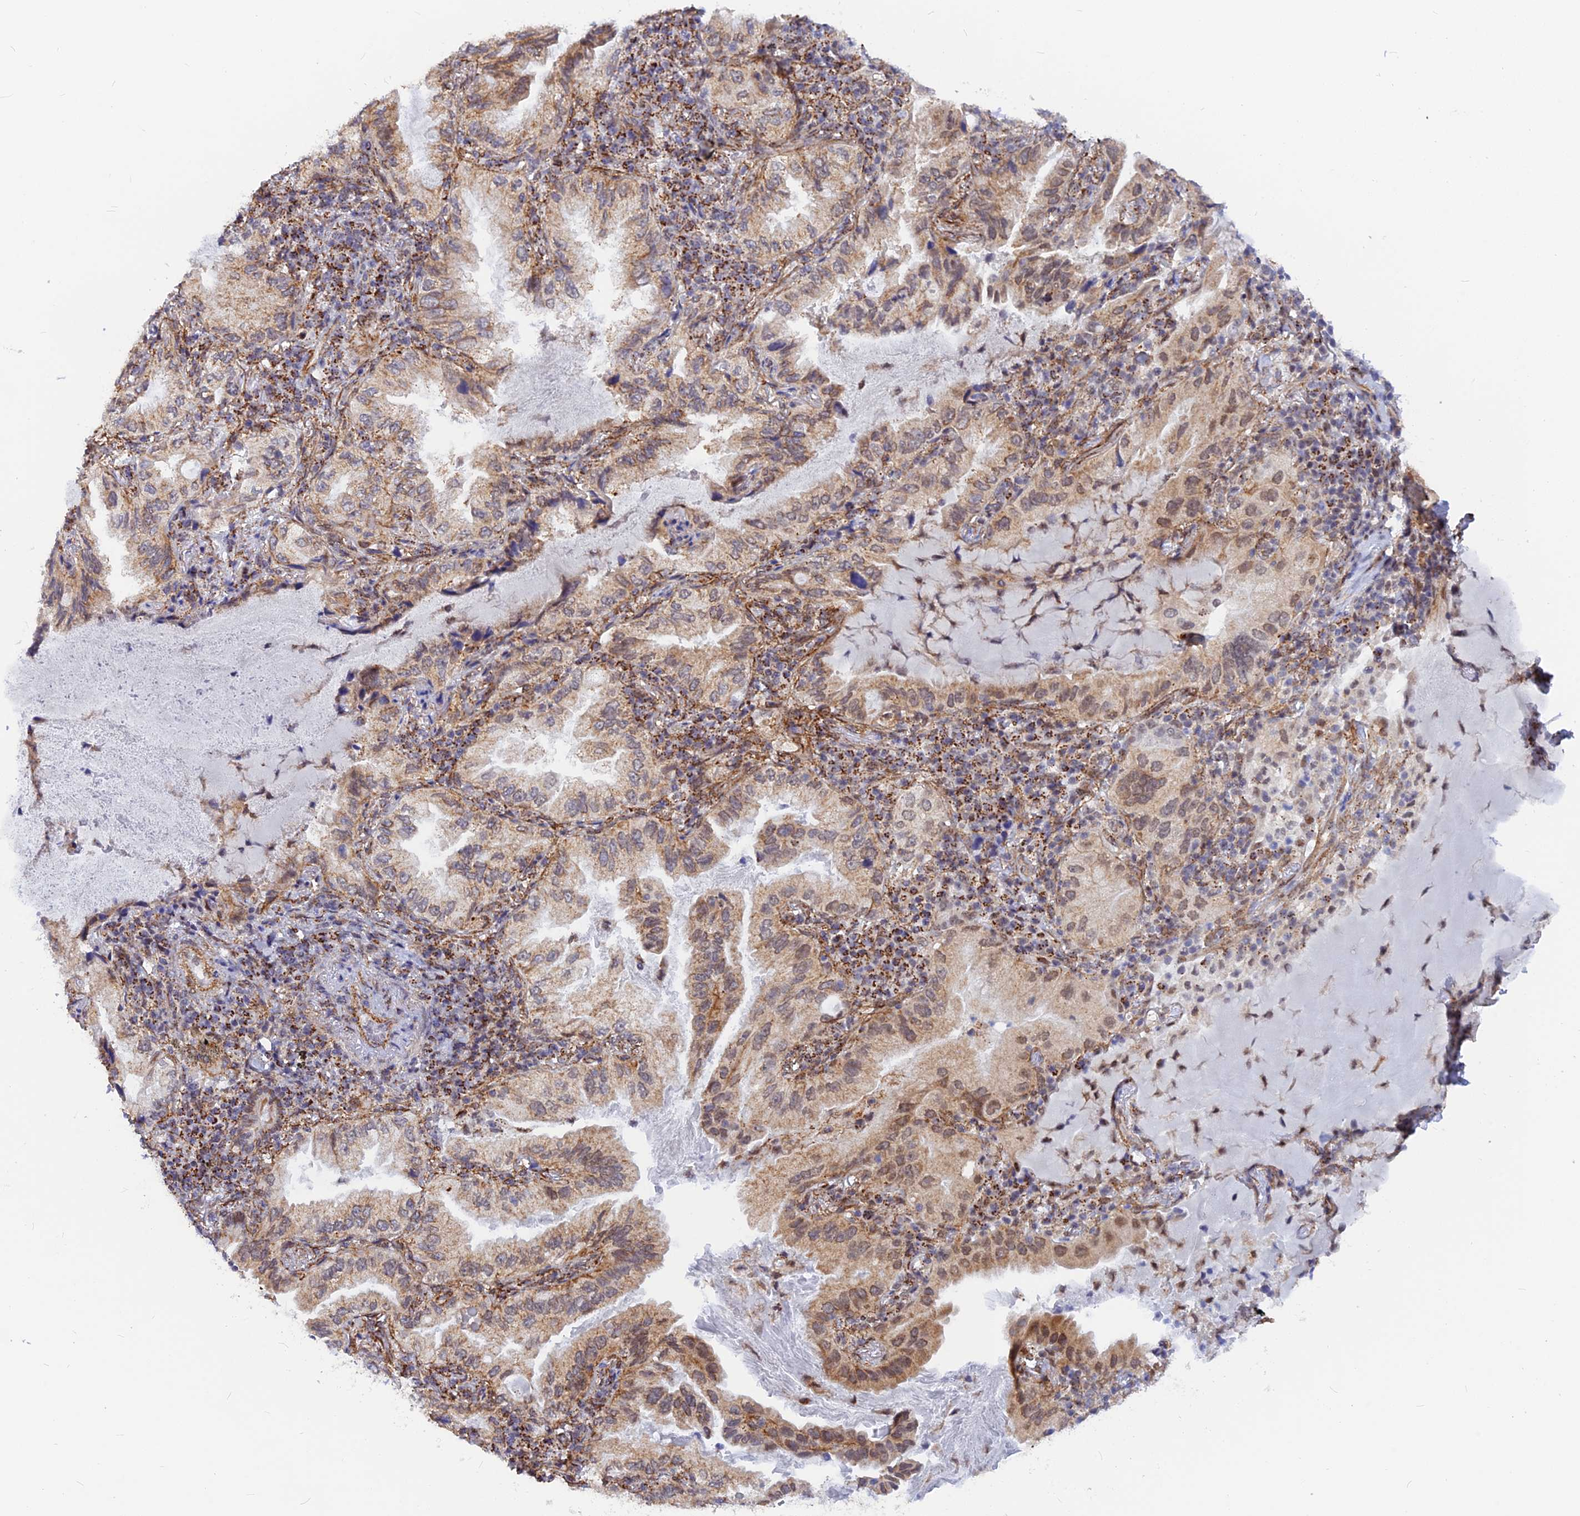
{"staining": {"intensity": "moderate", "quantity": ">75%", "location": "cytoplasmic/membranous,nuclear"}, "tissue": "lung cancer", "cell_type": "Tumor cells", "image_type": "cancer", "snomed": [{"axis": "morphology", "description": "Adenocarcinoma, NOS"}, {"axis": "topography", "description": "Lung"}], "caption": "Protein expression by IHC displays moderate cytoplasmic/membranous and nuclear positivity in about >75% of tumor cells in lung adenocarcinoma.", "gene": "VSTM2L", "patient": {"sex": "female", "age": 69}}